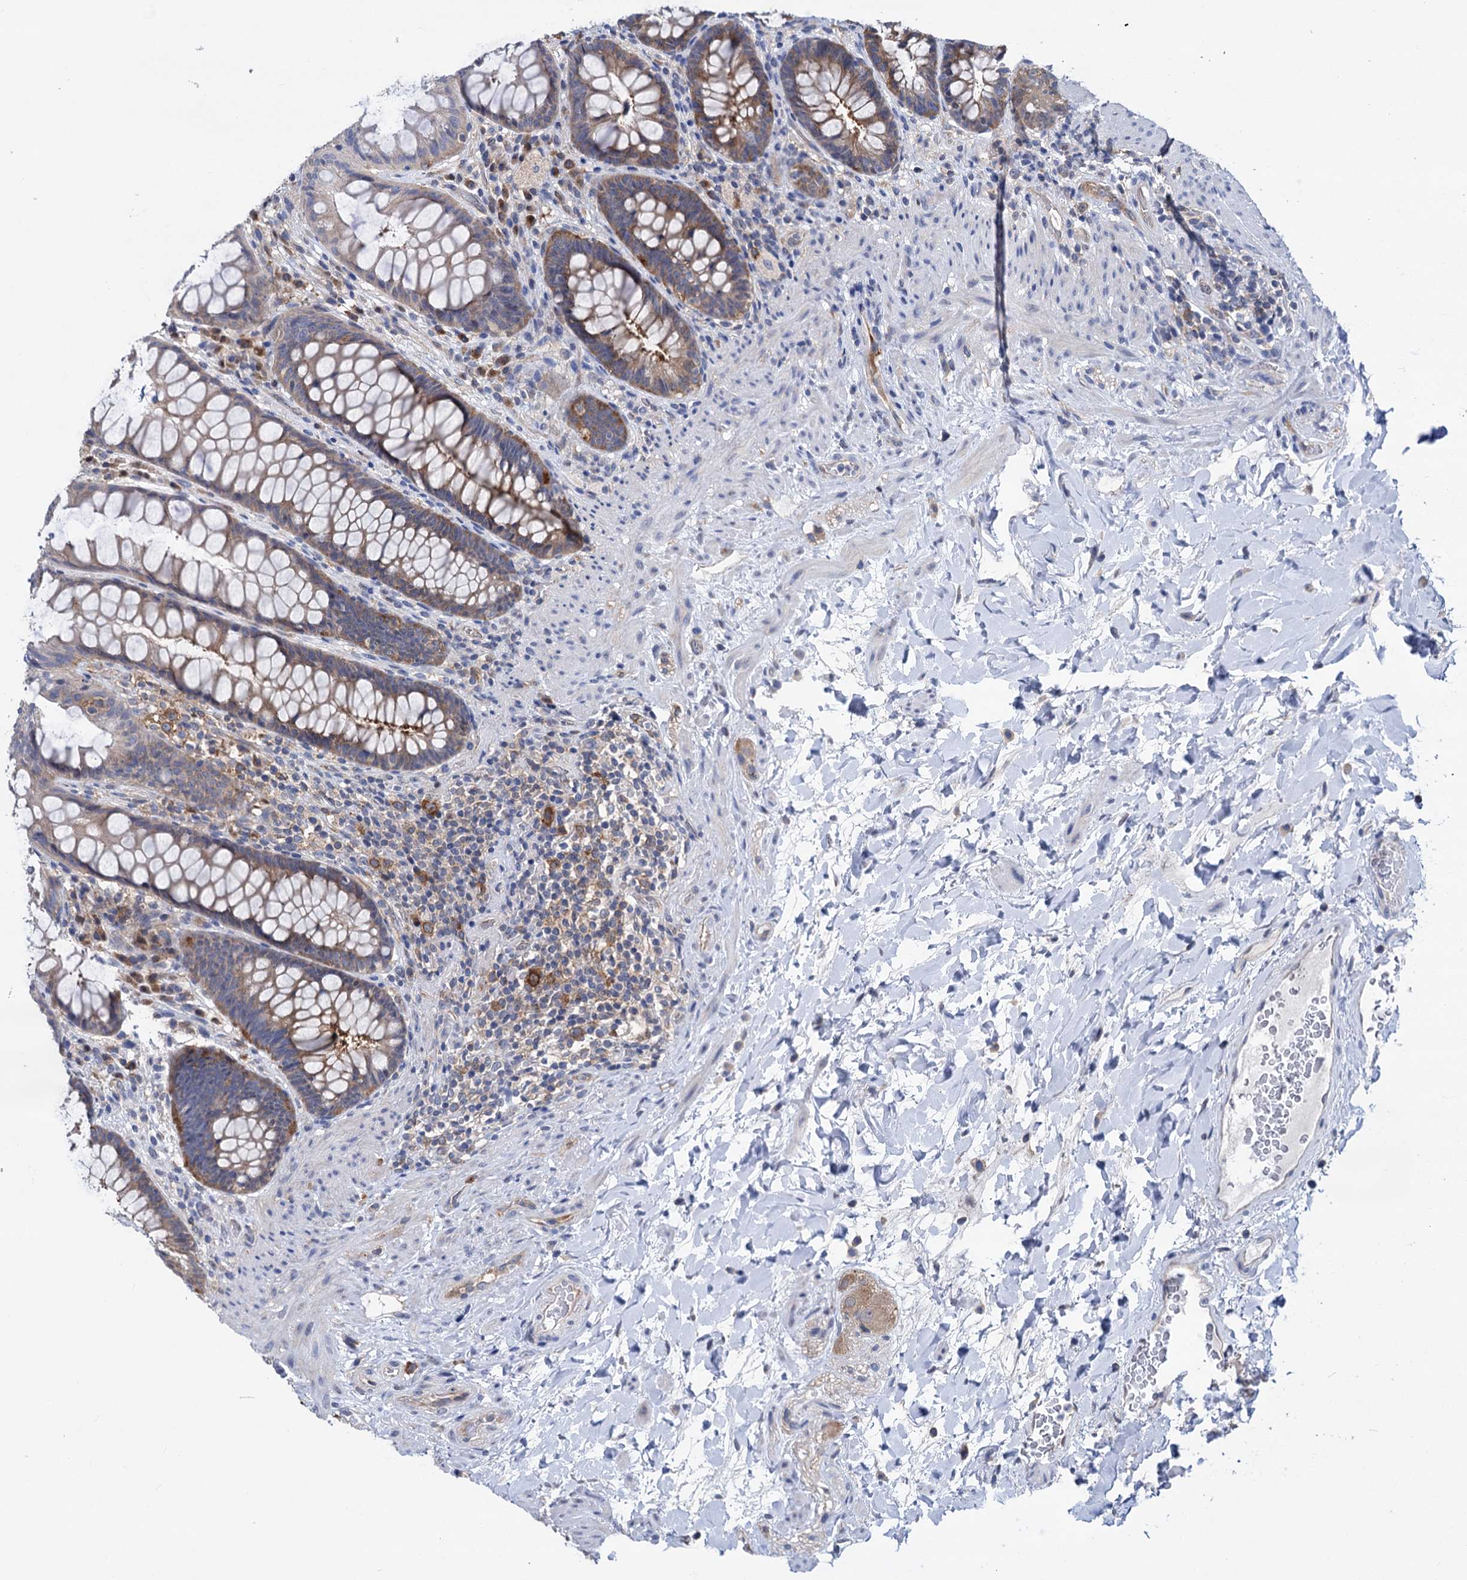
{"staining": {"intensity": "moderate", "quantity": ">75%", "location": "cytoplasmic/membranous"}, "tissue": "rectum", "cell_type": "Glandular cells", "image_type": "normal", "snomed": [{"axis": "morphology", "description": "Normal tissue, NOS"}, {"axis": "topography", "description": "Rectum"}], "caption": "IHC image of benign rectum: rectum stained using immunohistochemistry (IHC) reveals medium levels of moderate protein expression localized specifically in the cytoplasmic/membranous of glandular cells, appearing as a cytoplasmic/membranous brown color.", "gene": "ZNRD2", "patient": {"sex": "female", "age": 46}}